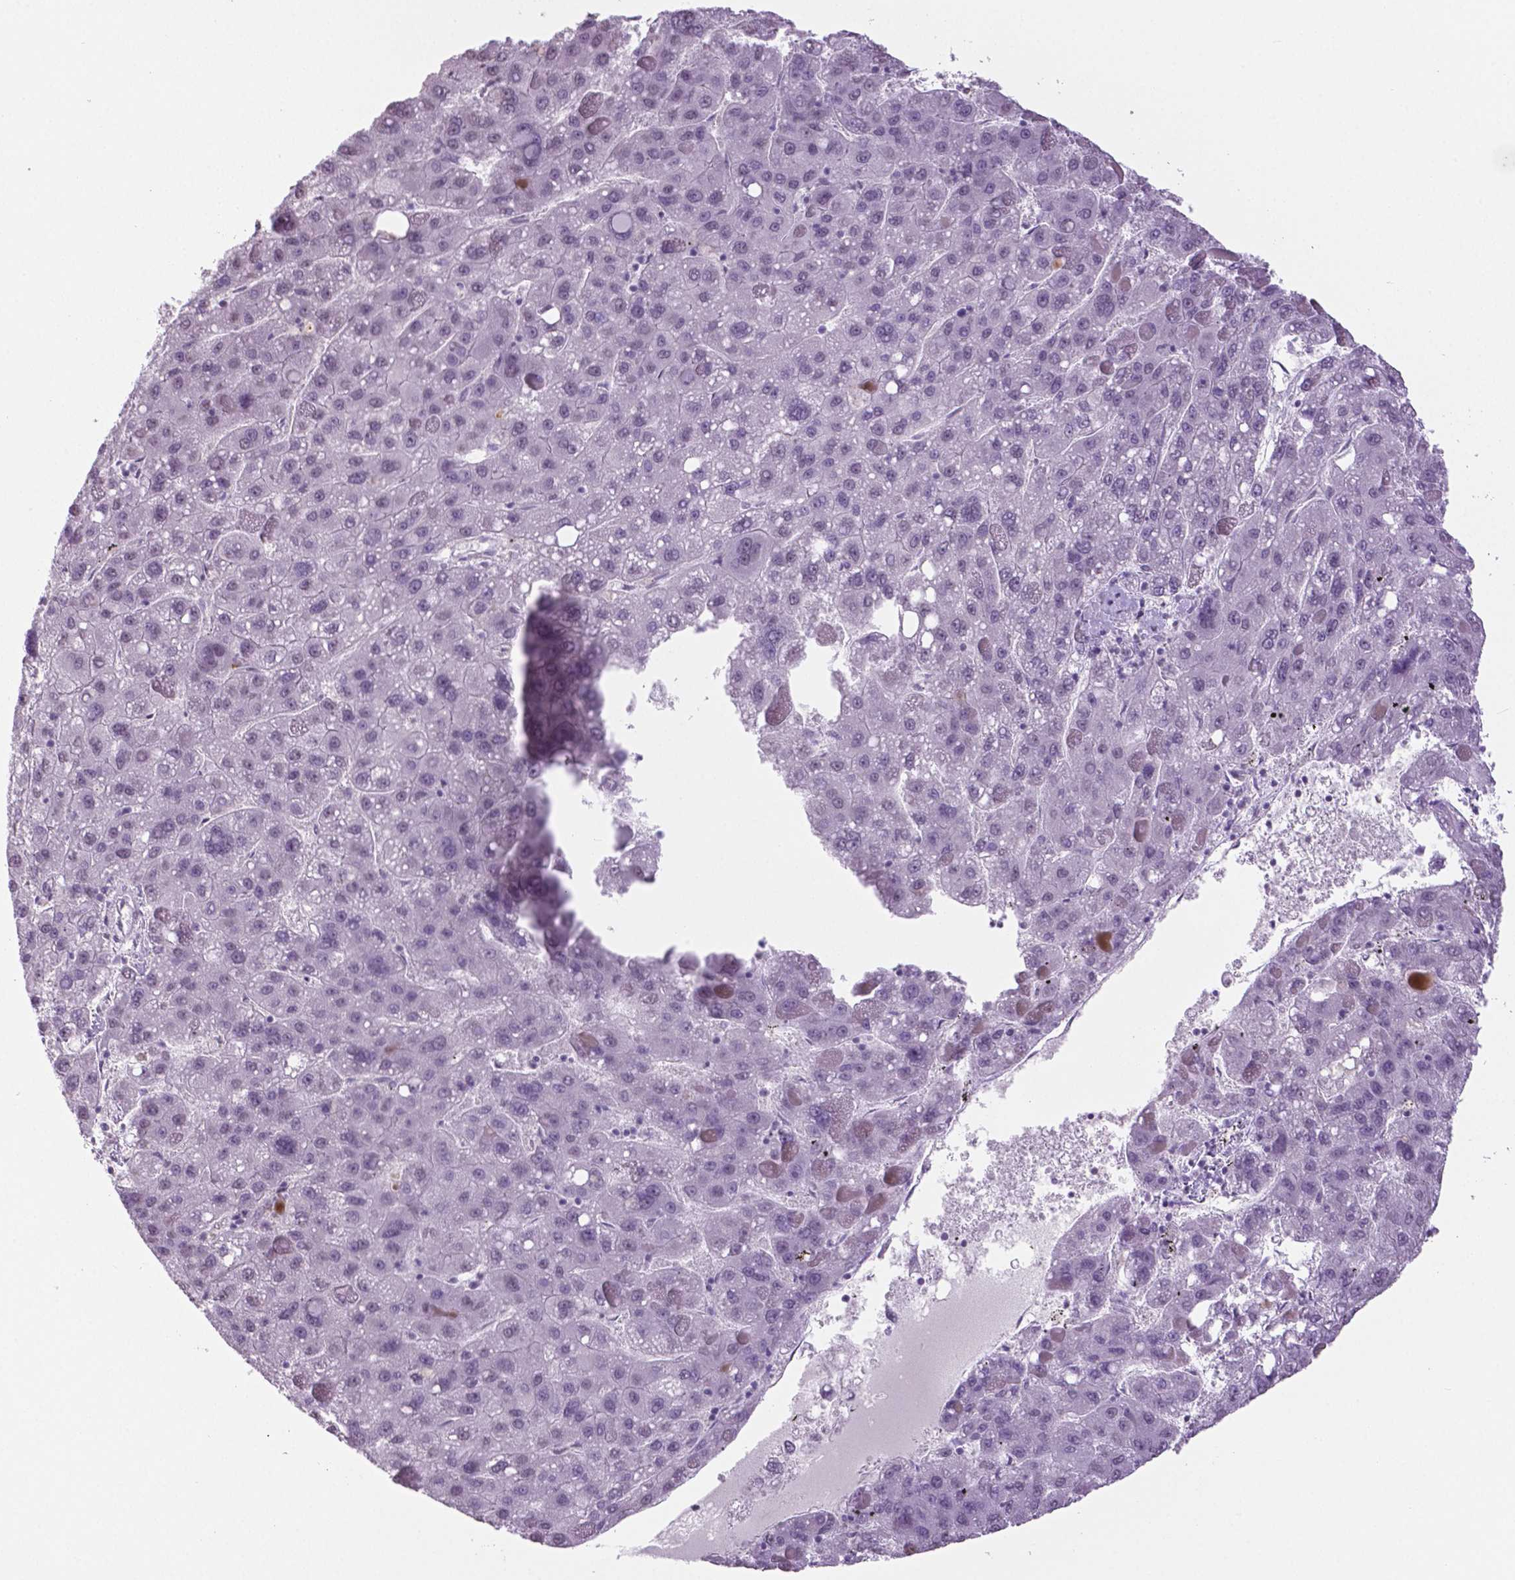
{"staining": {"intensity": "negative", "quantity": "none", "location": "none"}, "tissue": "liver cancer", "cell_type": "Tumor cells", "image_type": "cancer", "snomed": [{"axis": "morphology", "description": "Carcinoma, Hepatocellular, NOS"}, {"axis": "topography", "description": "Liver"}], "caption": "Immunohistochemical staining of liver cancer (hepatocellular carcinoma) reveals no significant expression in tumor cells. (DAB (3,3'-diaminobenzidine) immunohistochemistry (IHC) visualized using brightfield microscopy, high magnification).", "gene": "IGF2BP1", "patient": {"sex": "female", "age": 82}}